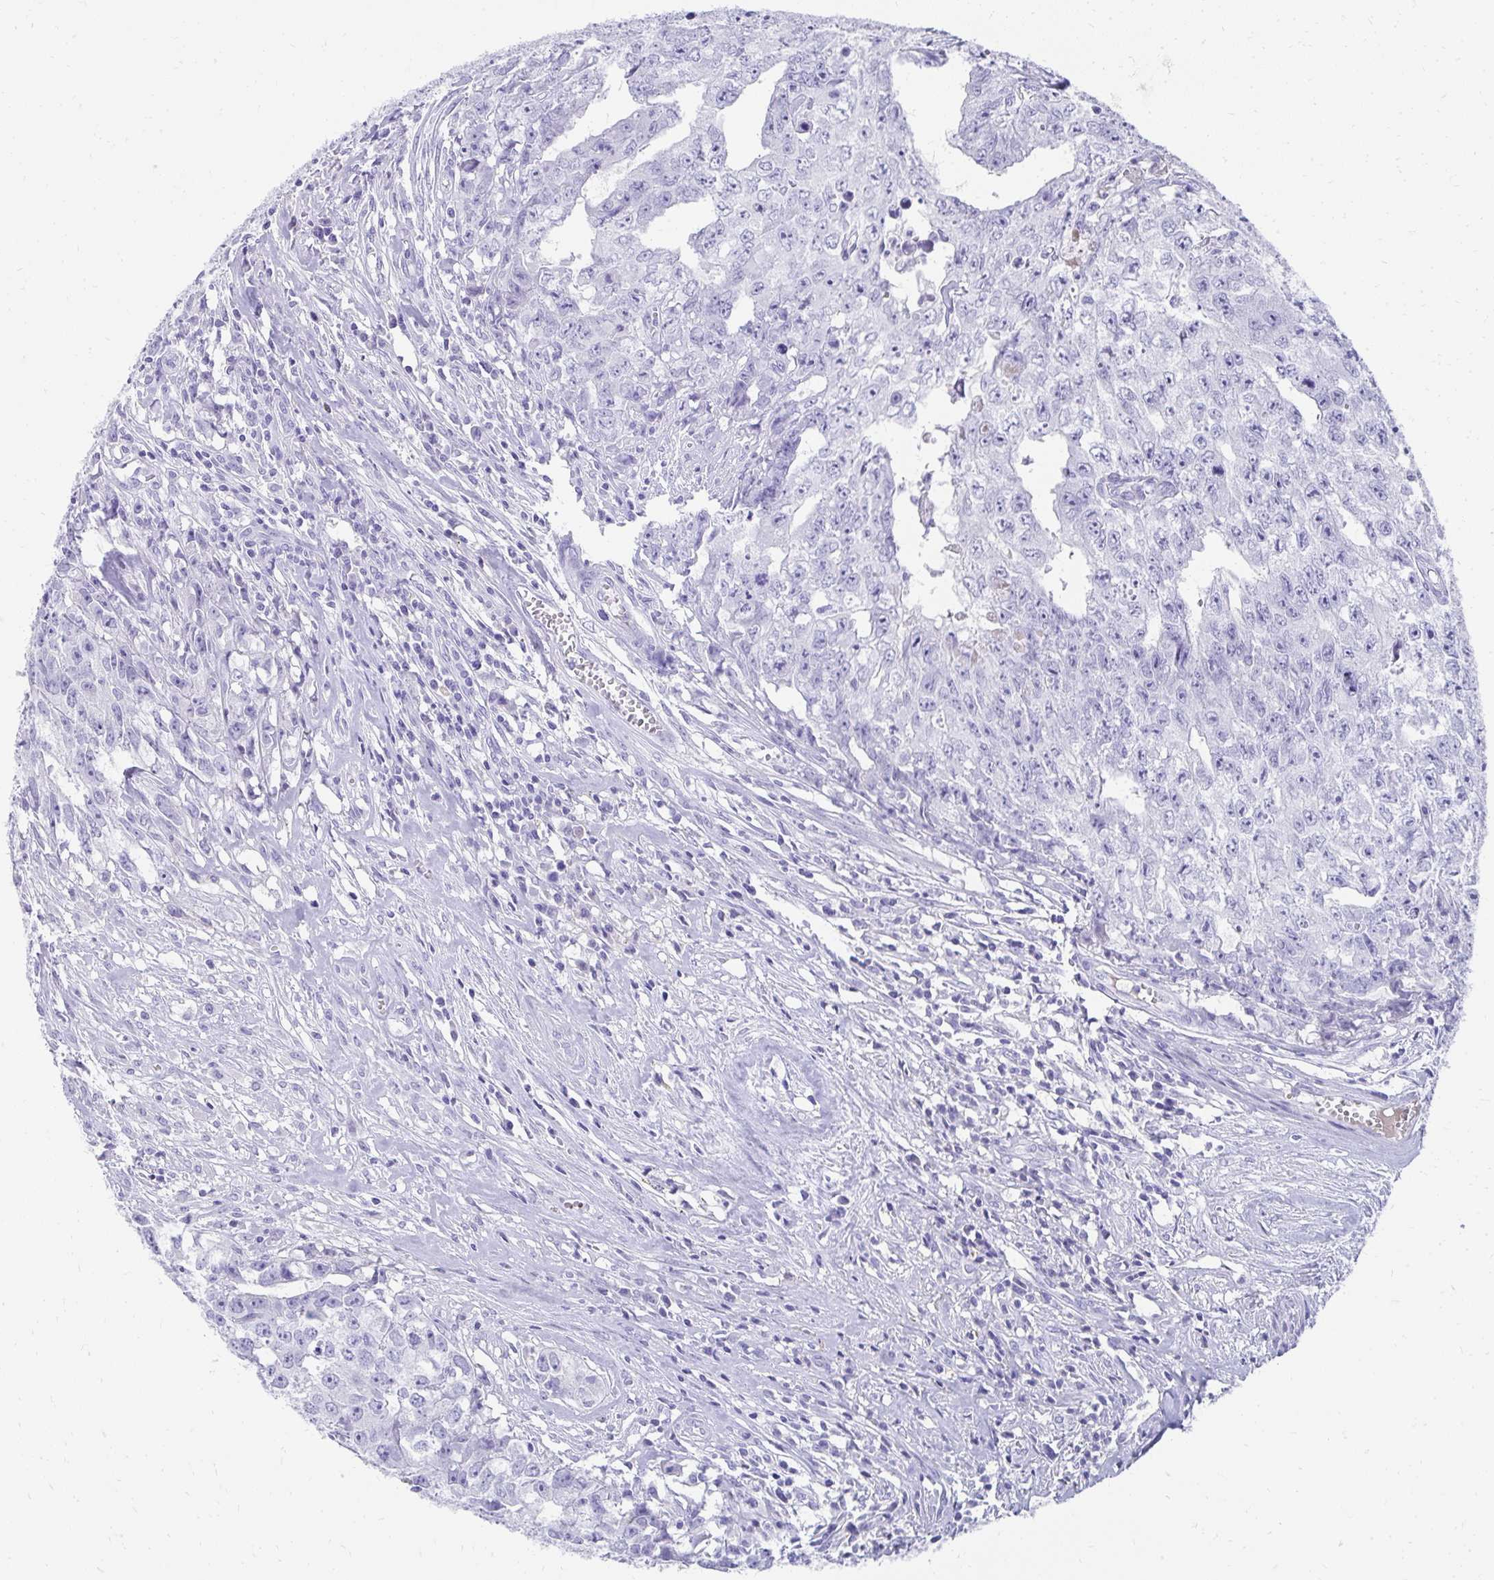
{"staining": {"intensity": "negative", "quantity": "none", "location": "none"}, "tissue": "testis cancer", "cell_type": "Tumor cells", "image_type": "cancer", "snomed": [{"axis": "morphology", "description": "Carcinoma, Embryonal, NOS"}, {"axis": "morphology", "description": "Teratoma, malignant, NOS"}, {"axis": "topography", "description": "Testis"}], "caption": "IHC of human testis cancer shows no positivity in tumor cells.", "gene": "TNNT1", "patient": {"sex": "male", "age": 24}}